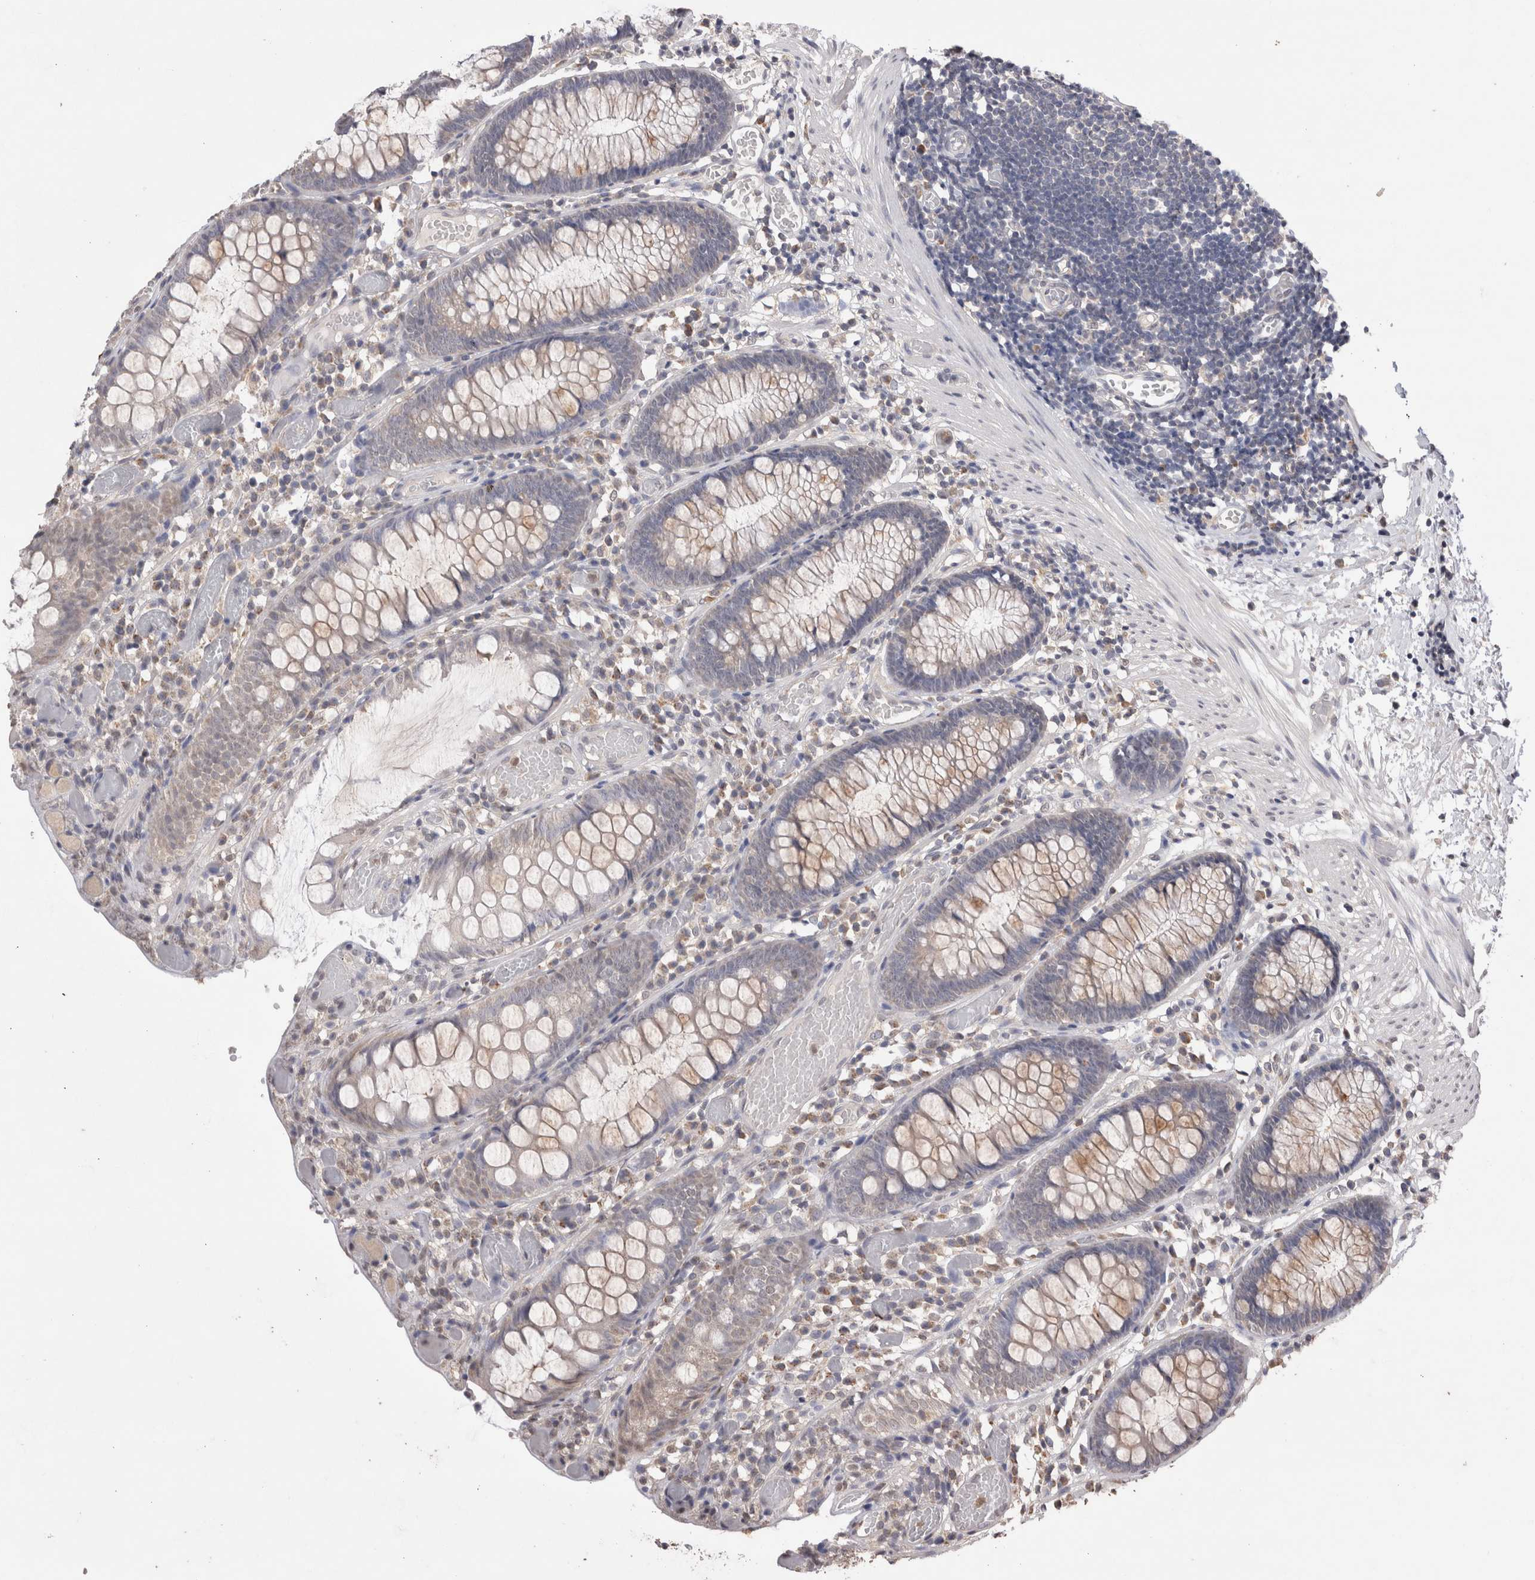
{"staining": {"intensity": "negative", "quantity": "none", "location": "none"}, "tissue": "colon", "cell_type": "Endothelial cells", "image_type": "normal", "snomed": [{"axis": "morphology", "description": "Normal tissue, NOS"}, {"axis": "topography", "description": "Colon"}], "caption": "Benign colon was stained to show a protein in brown. There is no significant staining in endothelial cells.", "gene": "GRK5", "patient": {"sex": "male", "age": 14}}